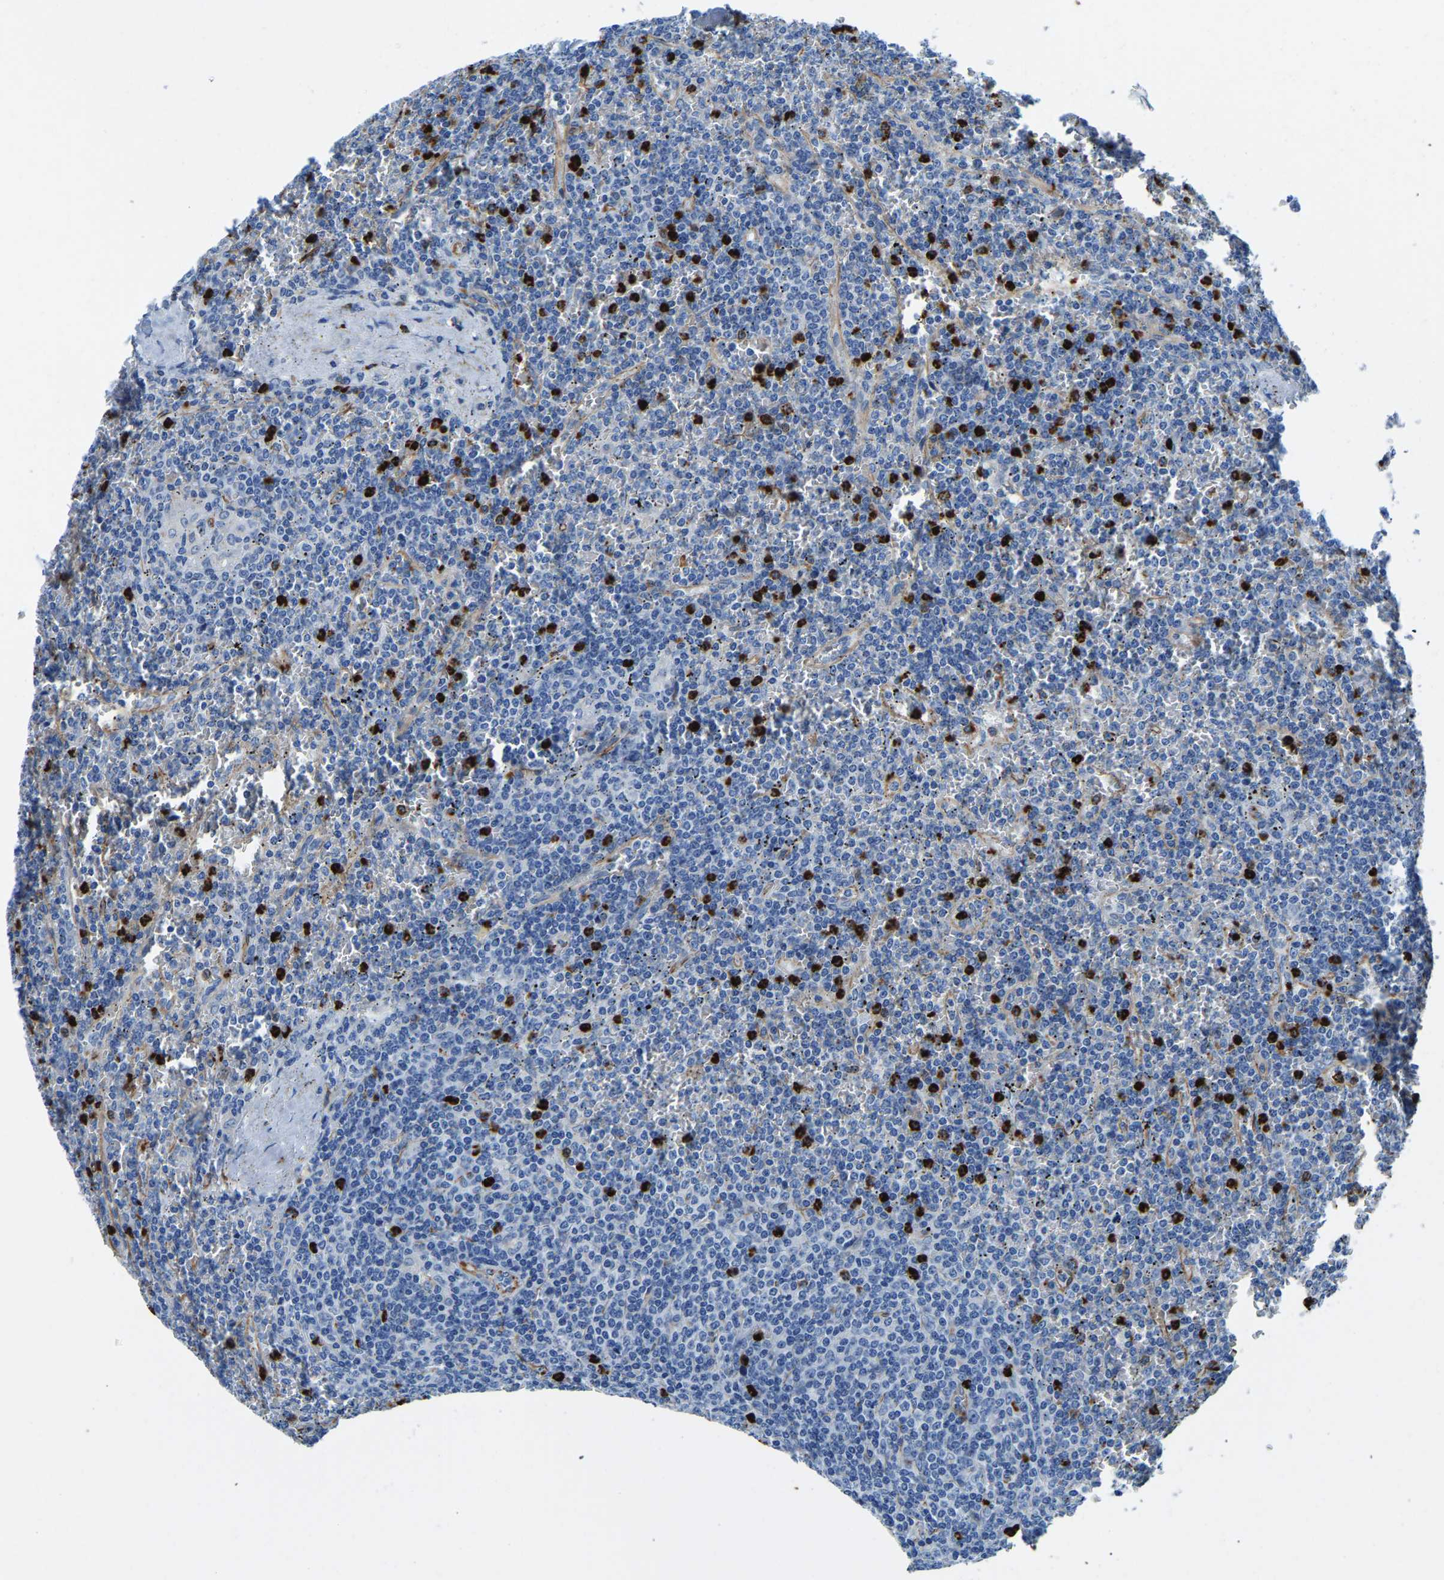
{"staining": {"intensity": "negative", "quantity": "none", "location": "none"}, "tissue": "lymphoma", "cell_type": "Tumor cells", "image_type": "cancer", "snomed": [{"axis": "morphology", "description": "Malignant lymphoma, non-Hodgkin's type, Low grade"}, {"axis": "topography", "description": "Spleen"}], "caption": "Immunohistochemical staining of human low-grade malignant lymphoma, non-Hodgkin's type exhibits no significant staining in tumor cells. (Immunohistochemistry (ihc), brightfield microscopy, high magnification).", "gene": "MS4A3", "patient": {"sex": "female", "age": 19}}